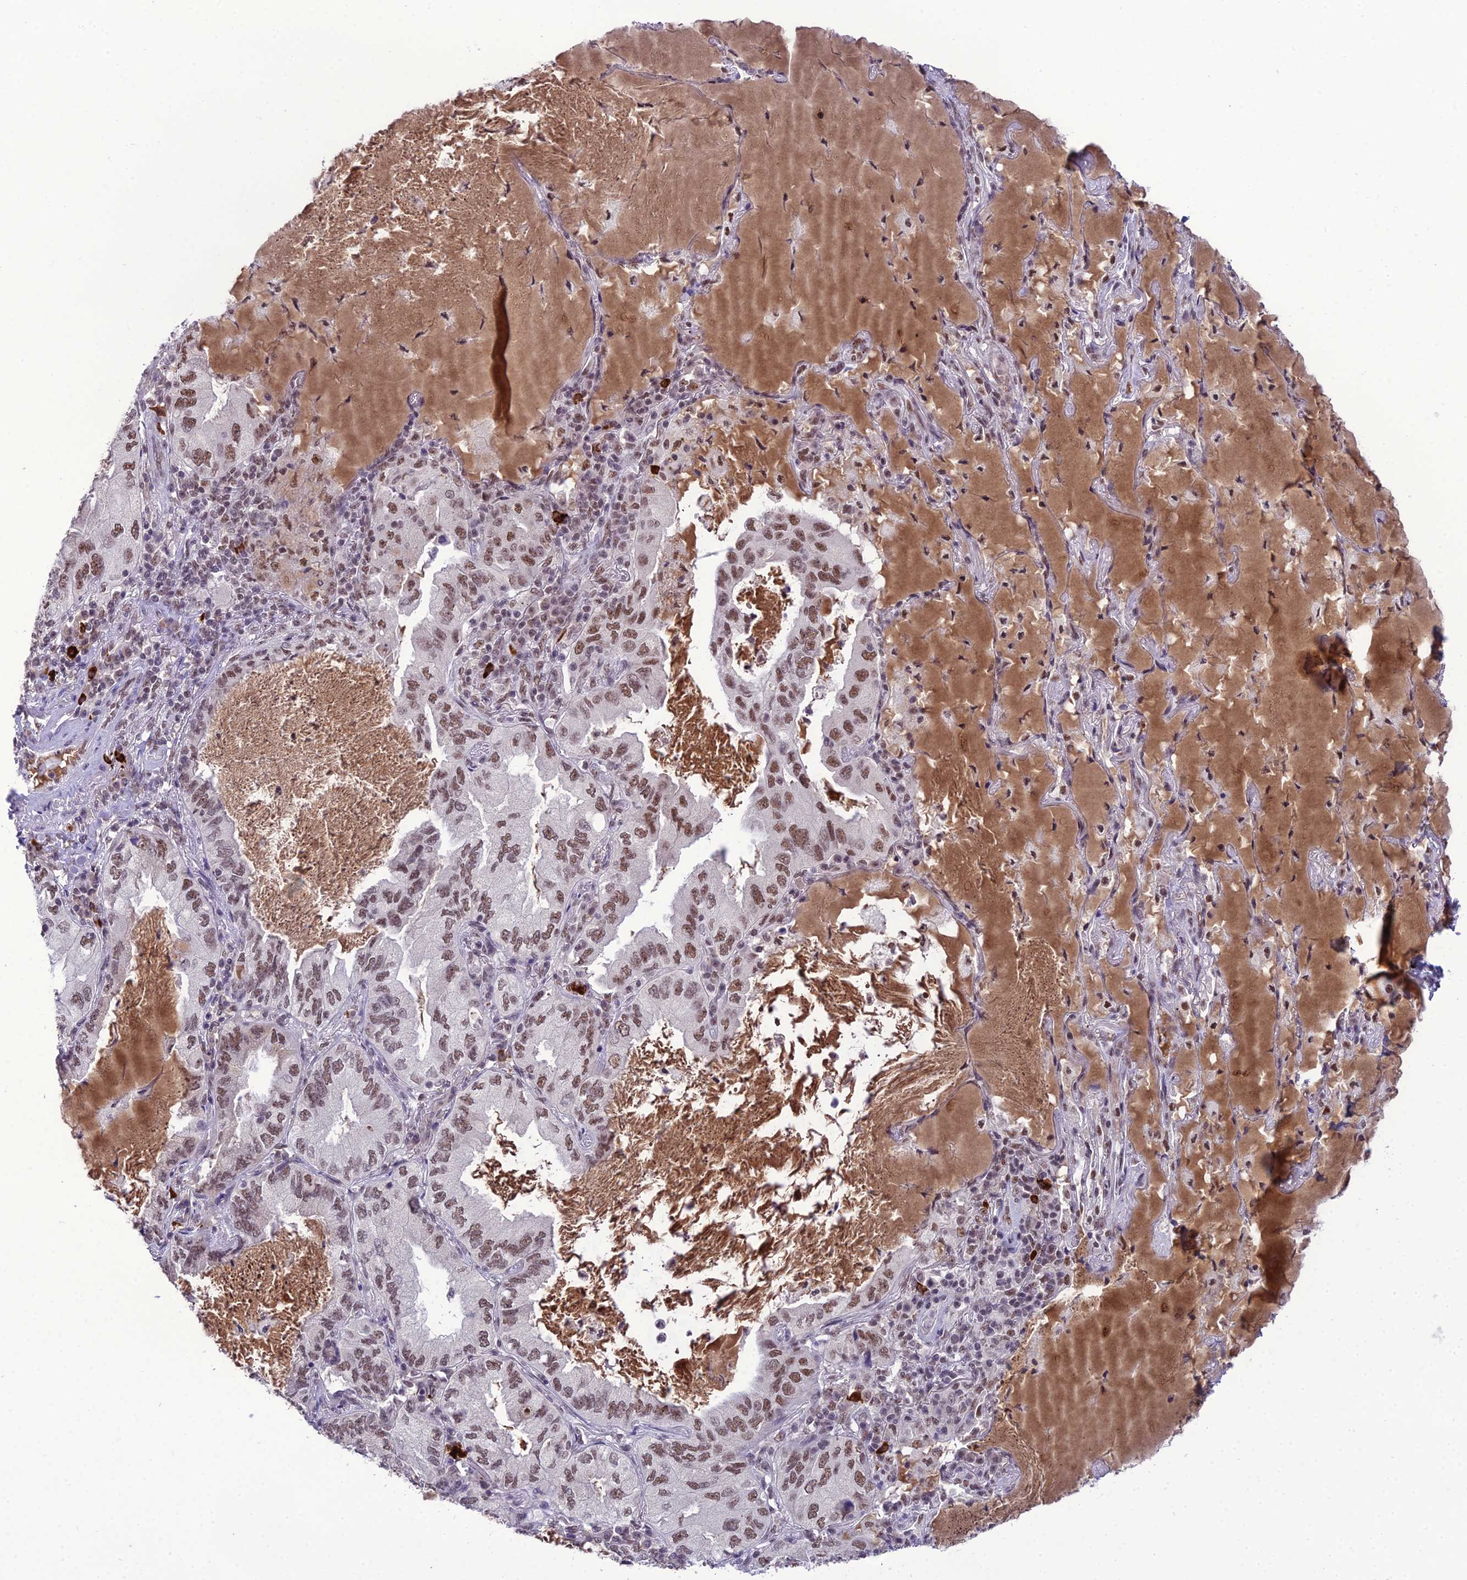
{"staining": {"intensity": "moderate", "quantity": ">75%", "location": "nuclear"}, "tissue": "lung cancer", "cell_type": "Tumor cells", "image_type": "cancer", "snomed": [{"axis": "morphology", "description": "Adenocarcinoma, NOS"}, {"axis": "topography", "description": "Lung"}], "caption": "The photomicrograph reveals immunohistochemical staining of lung adenocarcinoma. There is moderate nuclear staining is appreciated in approximately >75% of tumor cells. (DAB (3,3'-diaminobenzidine) IHC with brightfield microscopy, high magnification).", "gene": "SH3RF3", "patient": {"sex": "female", "age": 69}}